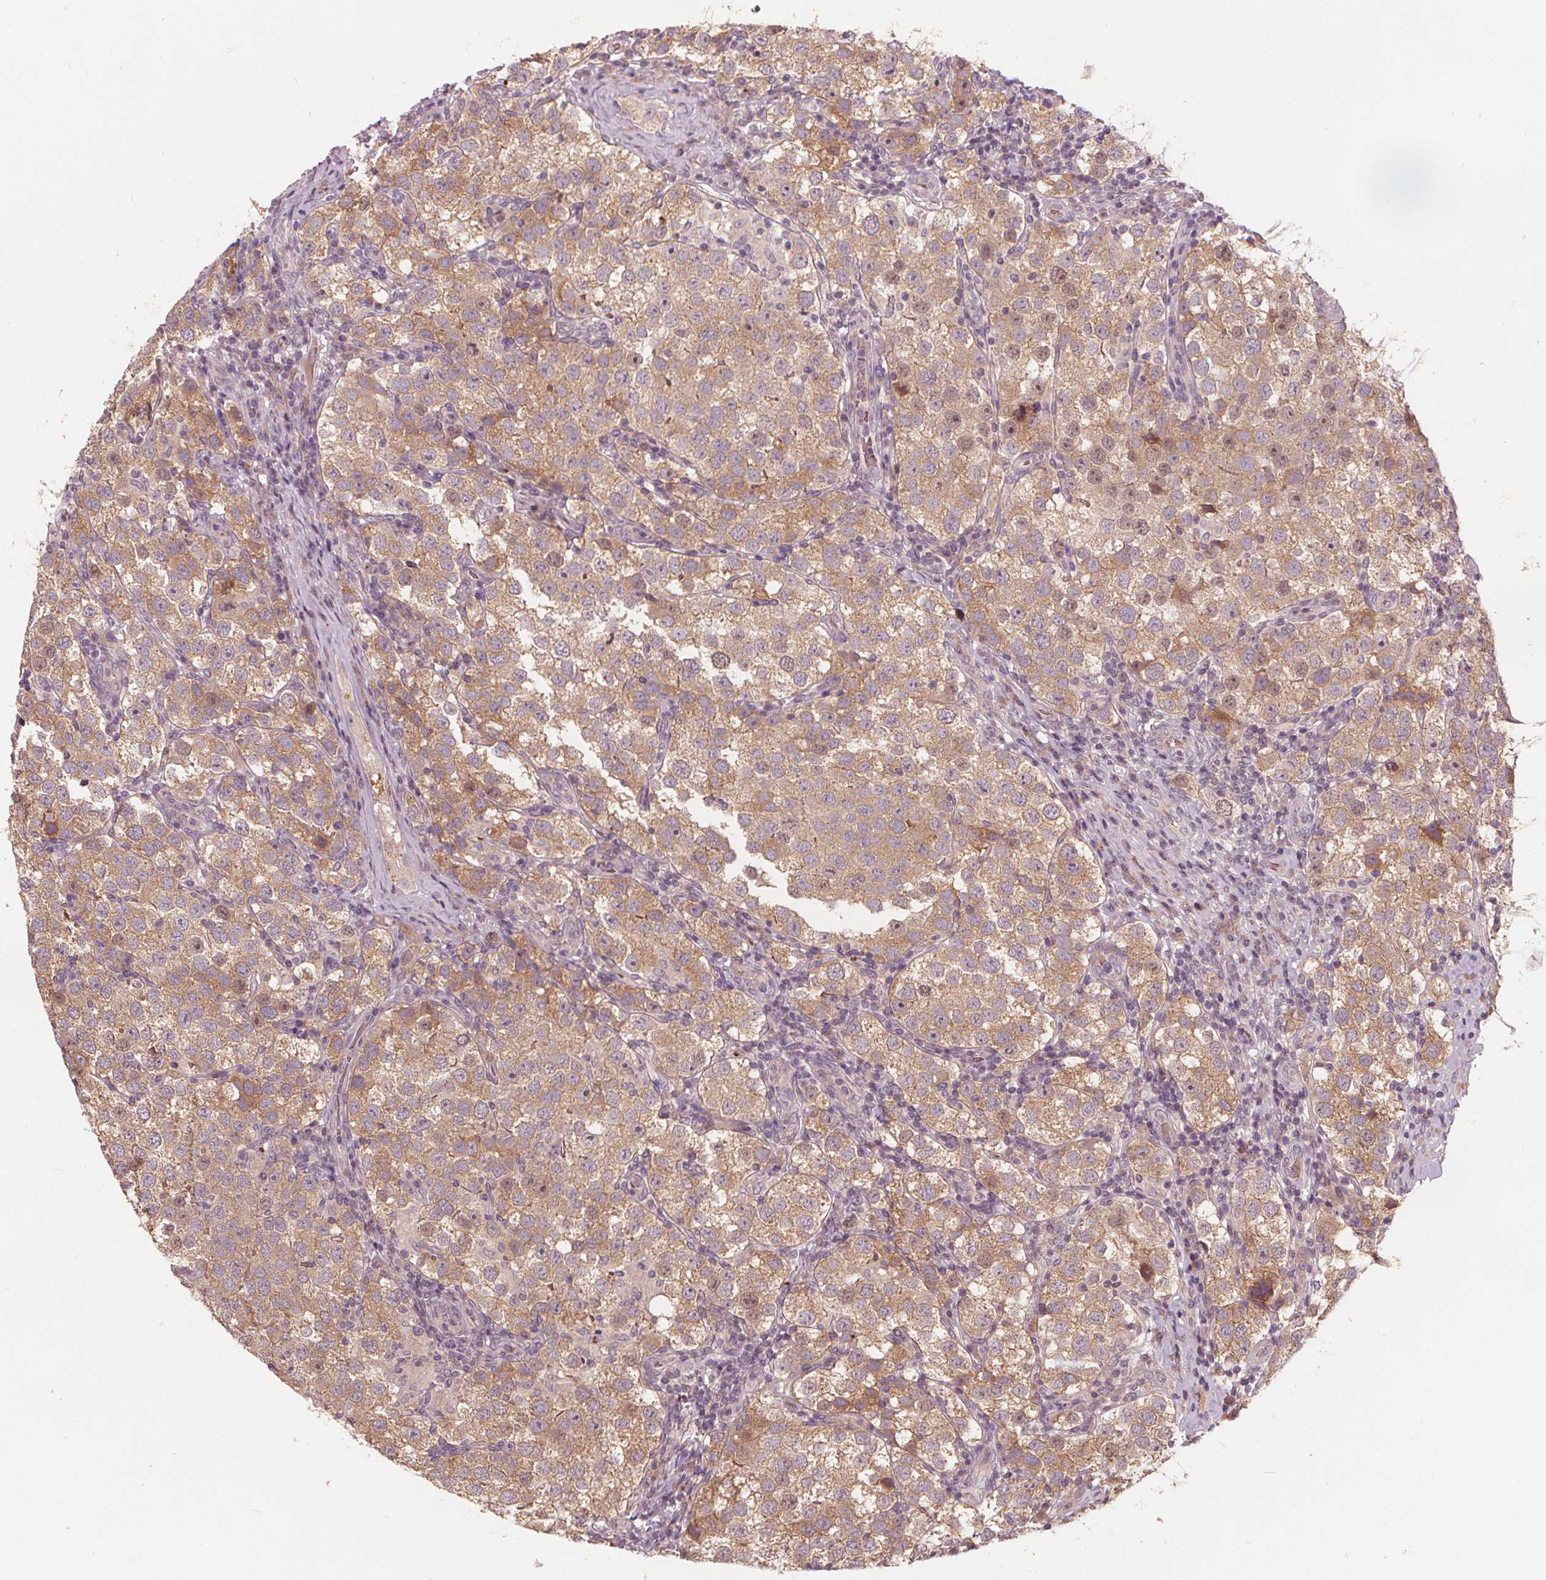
{"staining": {"intensity": "moderate", "quantity": ">75%", "location": "cytoplasmic/membranous"}, "tissue": "testis cancer", "cell_type": "Tumor cells", "image_type": "cancer", "snomed": [{"axis": "morphology", "description": "Seminoma, NOS"}, {"axis": "topography", "description": "Testis"}], "caption": "A micrograph of testis seminoma stained for a protein demonstrates moderate cytoplasmic/membranous brown staining in tumor cells. (IHC, brightfield microscopy, high magnification).", "gene": "IPO13", "patient": {"sex": "male", "age": 37}}